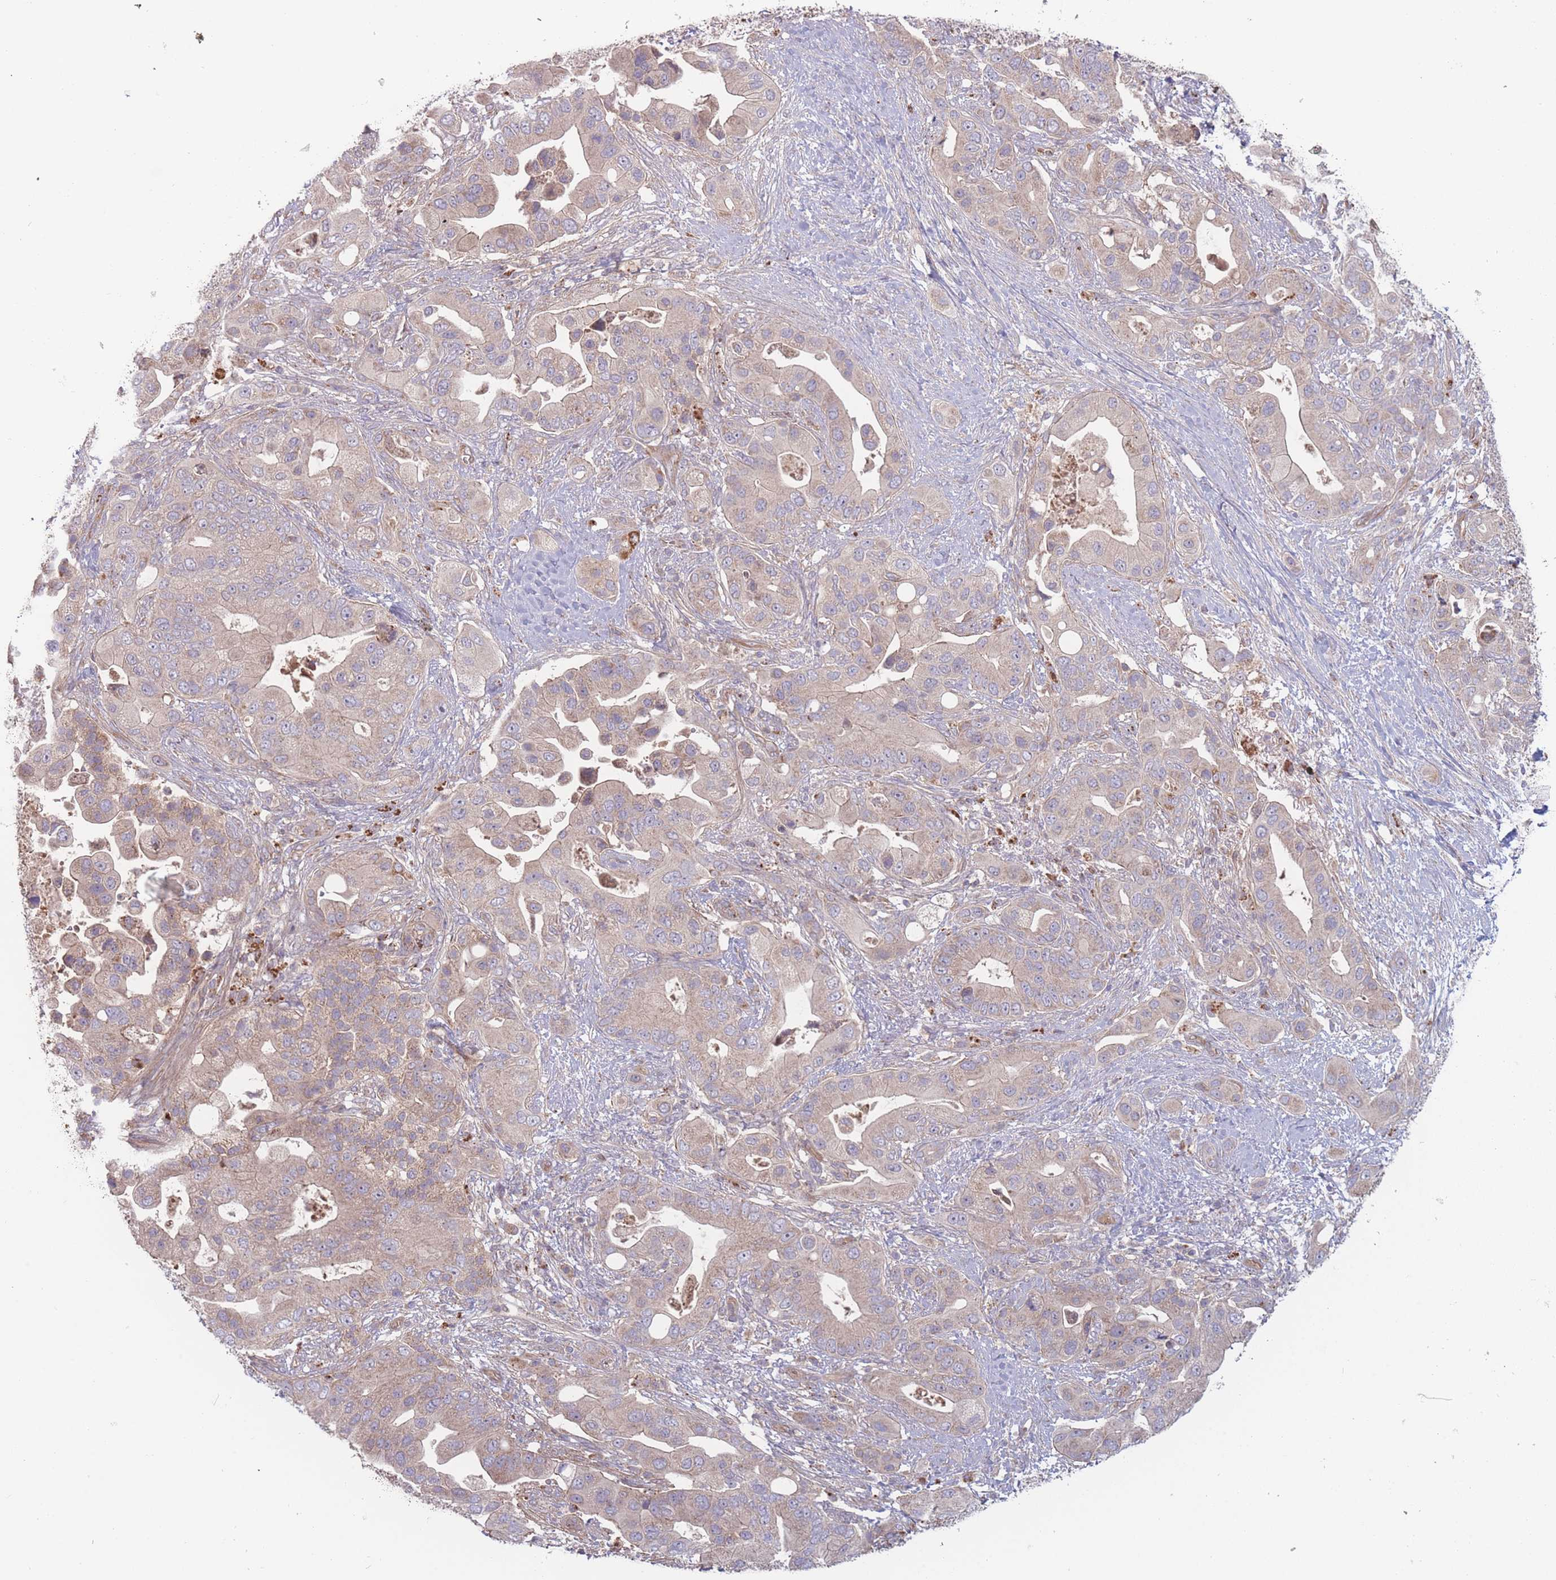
{"staining": {"intensity": "weak", "quantity": "25%-75%", "location": "cytoplasmic/membranous"}, "tissue": "pancreatic cancer", "cell_type": "Tumor cells", "image_type": "cancer", "snomed": [{"axis": "morphology", "description": "Adenocarcinoma, NOS"}, {"axis": "topography", "description": "Pancreas"}], "caption": "High-power microscopy captured an immunohistochemistry image of pancreatic adenocarcinoma, revealing weak cytoplasmic/membranous expression in approximately 25%-75% of tumor cells.", "gene": "ATP5MG", "patient": {"sex": "male", "age": 57}}